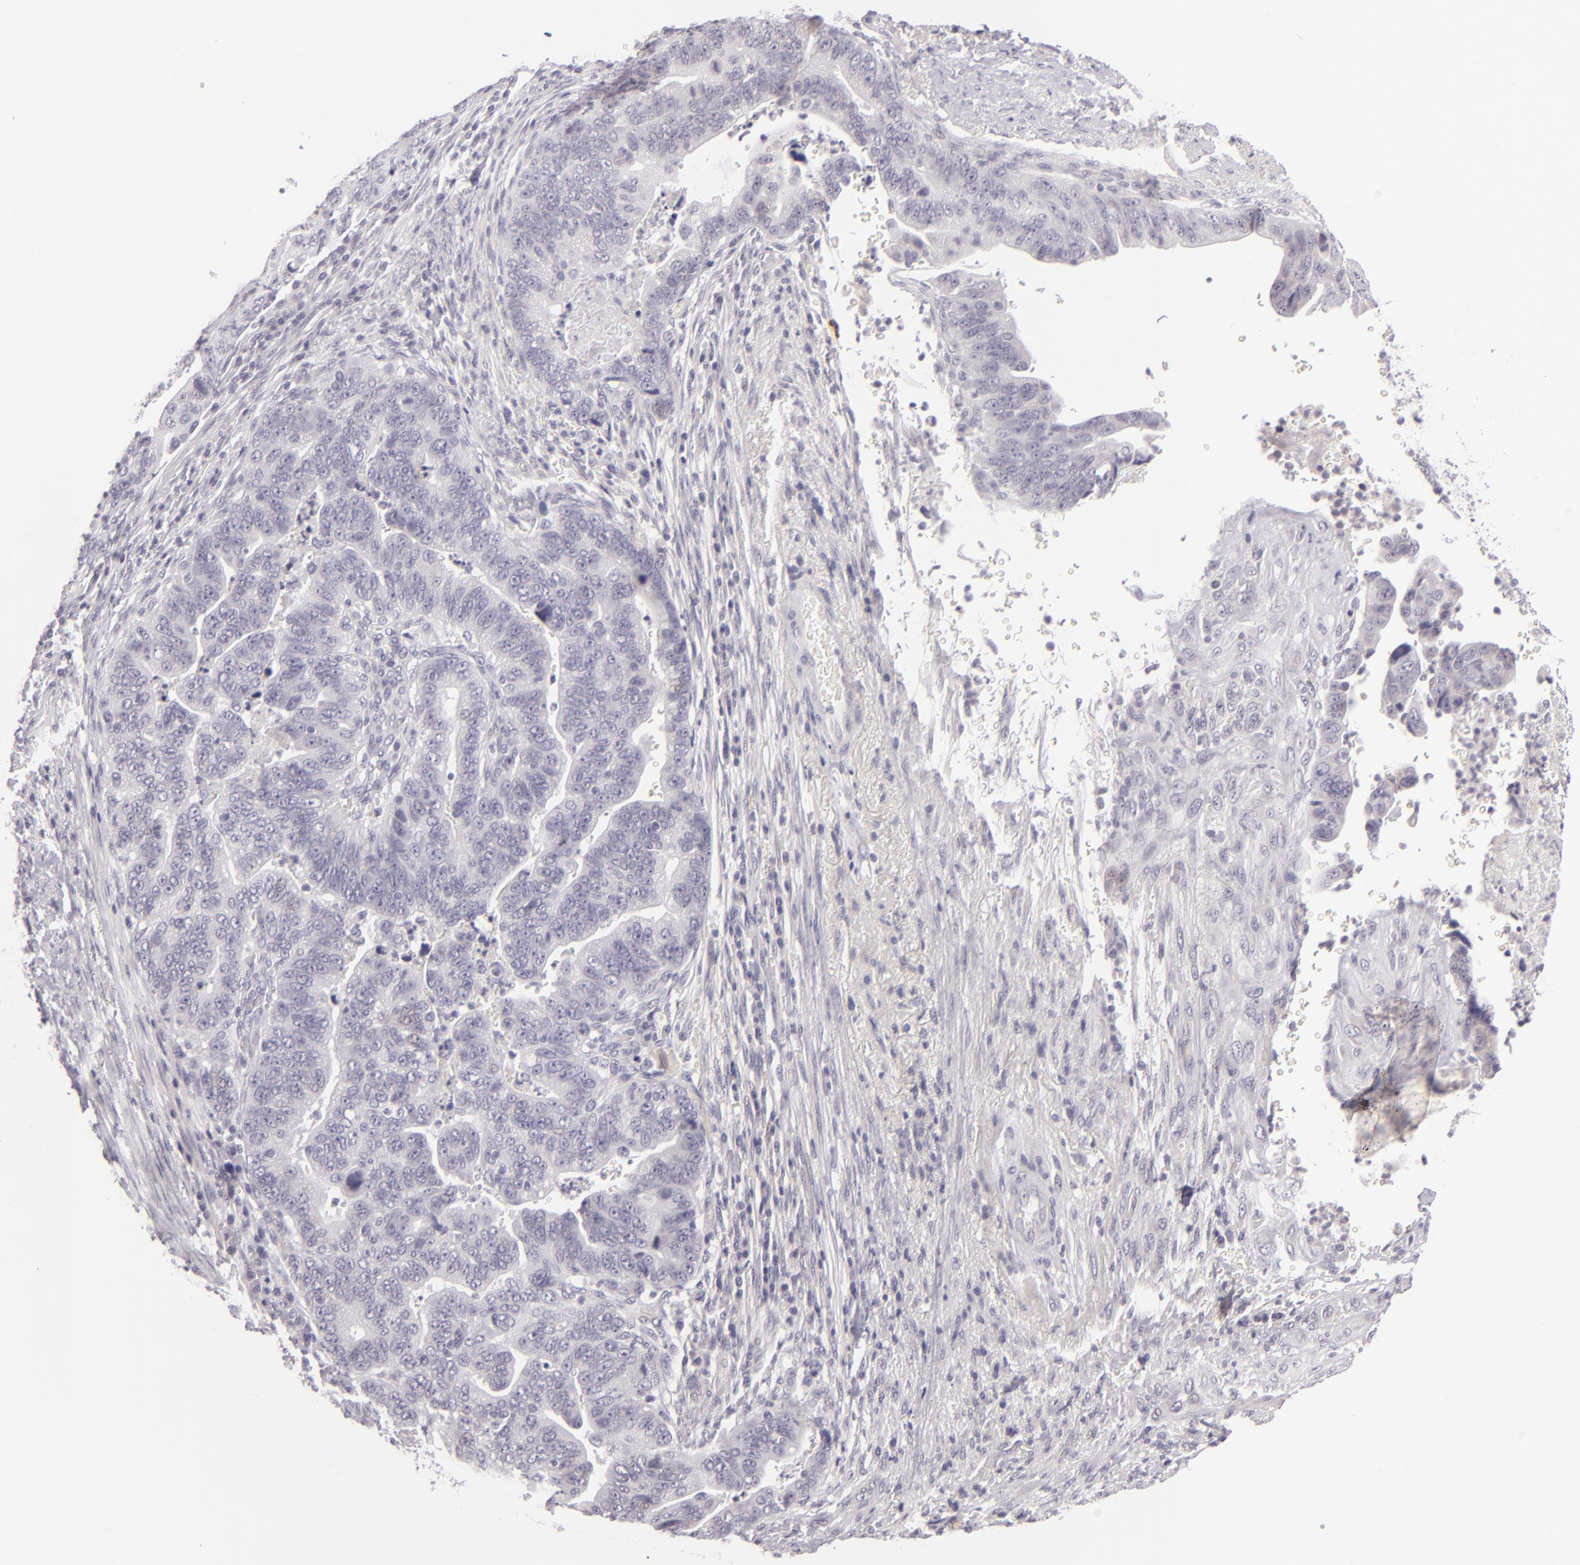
{"staining": {"intensity": "negative", "quantity": "none", "location": "none"}, "tissue": "stomach cancer", "cell_type": "Tumor cells", "image_type": "cancer", "snomed": [{"axis": "morphology", "description": "Adenocarcinoma, NOS"}, {"axis": "topography", "description": "Stomach, upper"}], "caption": "Adenocarcinoma (stomach) stained for a protein using immunohistochemistry (IHC) reveals no staining tumor cells.", "gene": "EGFL6", "patient": {"sex": "female", "age": 50}}